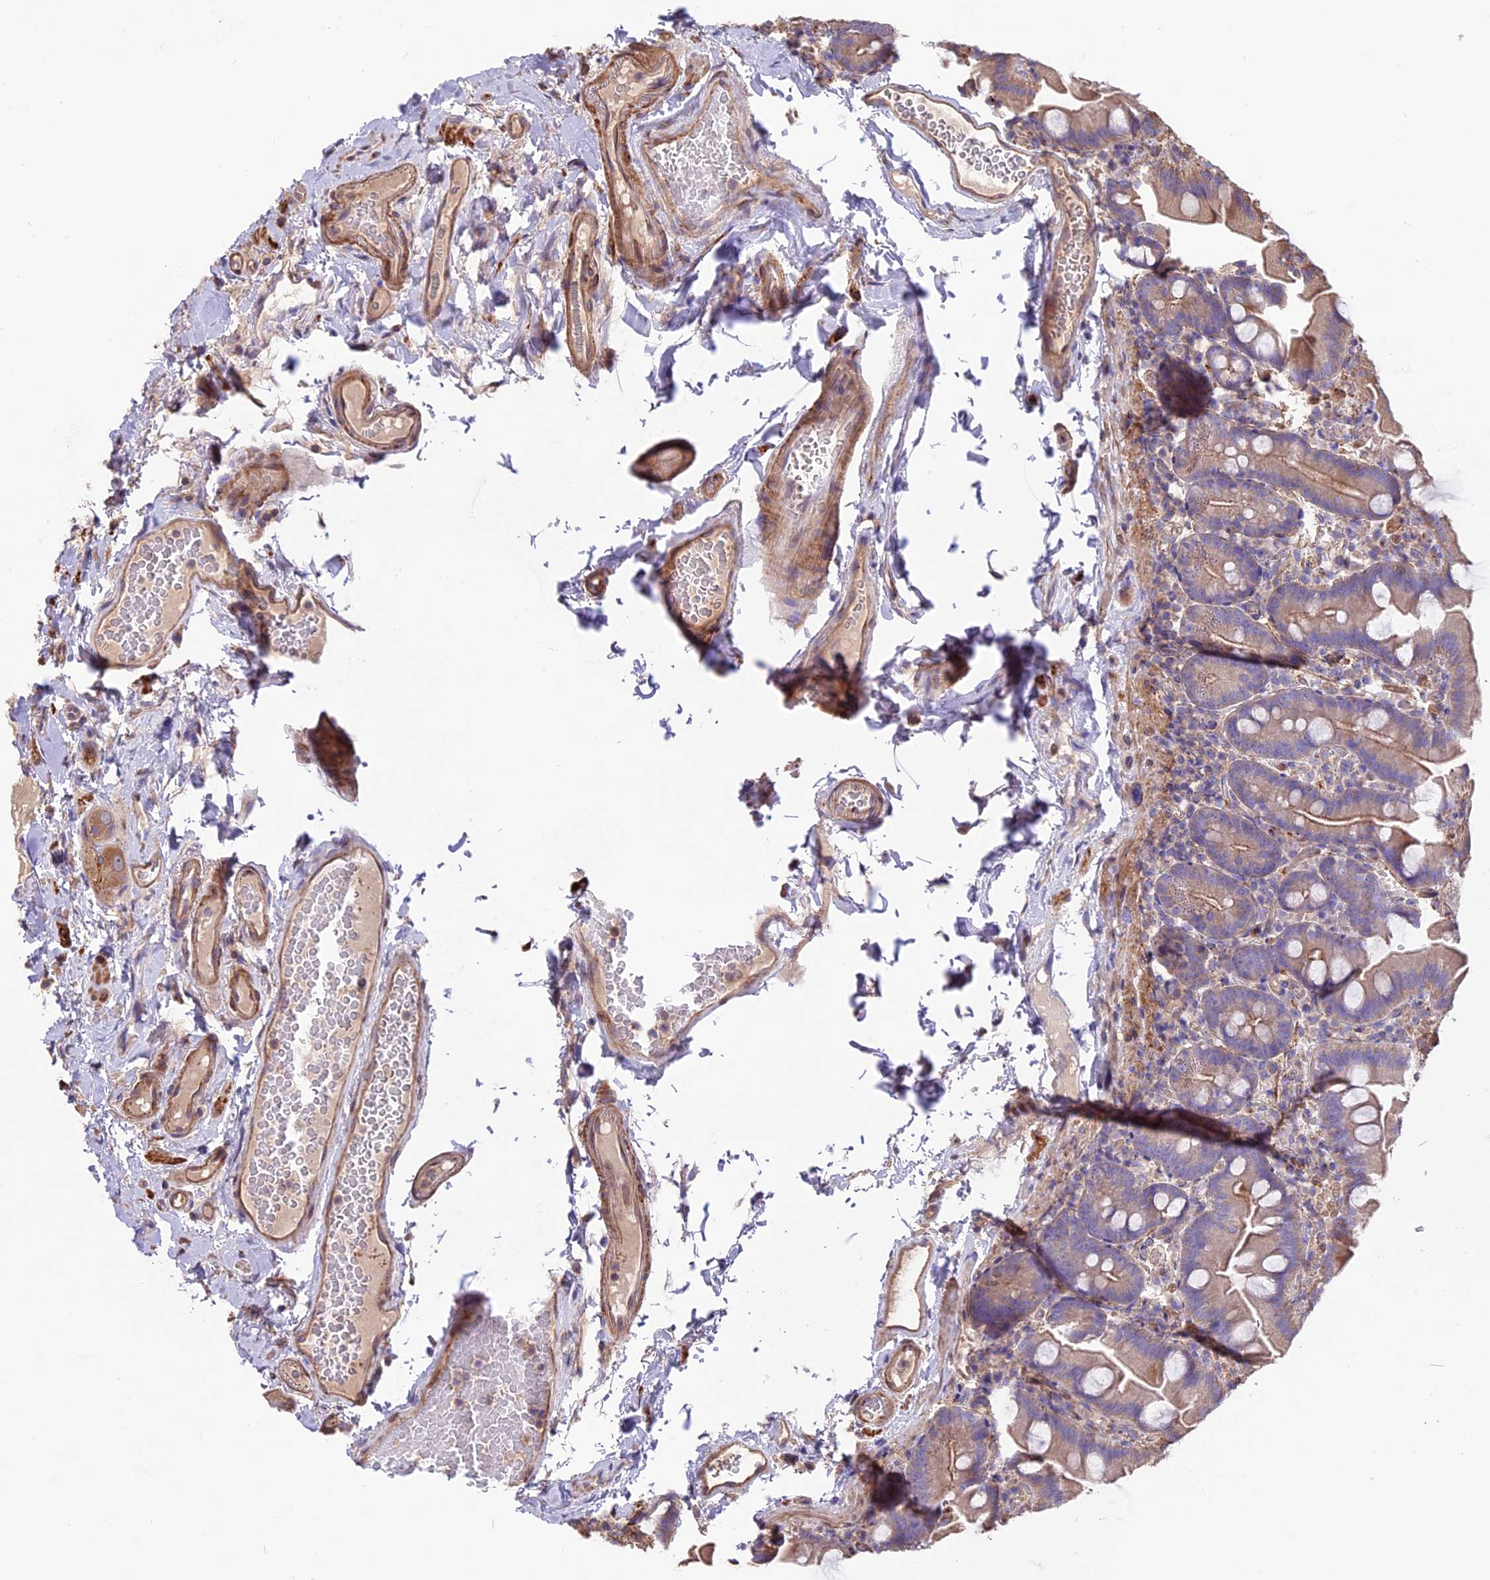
{"staining": {"intensity": "weak", "quantity": "25%-75%", "location": "cytoplasmic/membranous"}, "tissue": "small intestine", "cell_type": "Glandular cells", "image_type": "normal", "snomed": [{"axis": "morphology", "description": "Normal tissue, NOS"}, {"axis": "topography", "description": "Small intestine"}], "caption": "Protein analysis of benign small intestine displays weak cytoplasmic/membranous positivity in approximately 25%-75% of glandular cells. The staining was performed using DAB to visualize the protein expression in brown, while the nuclei were stained in blue with hematoxylin (Magnification: 20x).", "gene": "ANO3", "patient": {"sex": "female", "age": 68}}